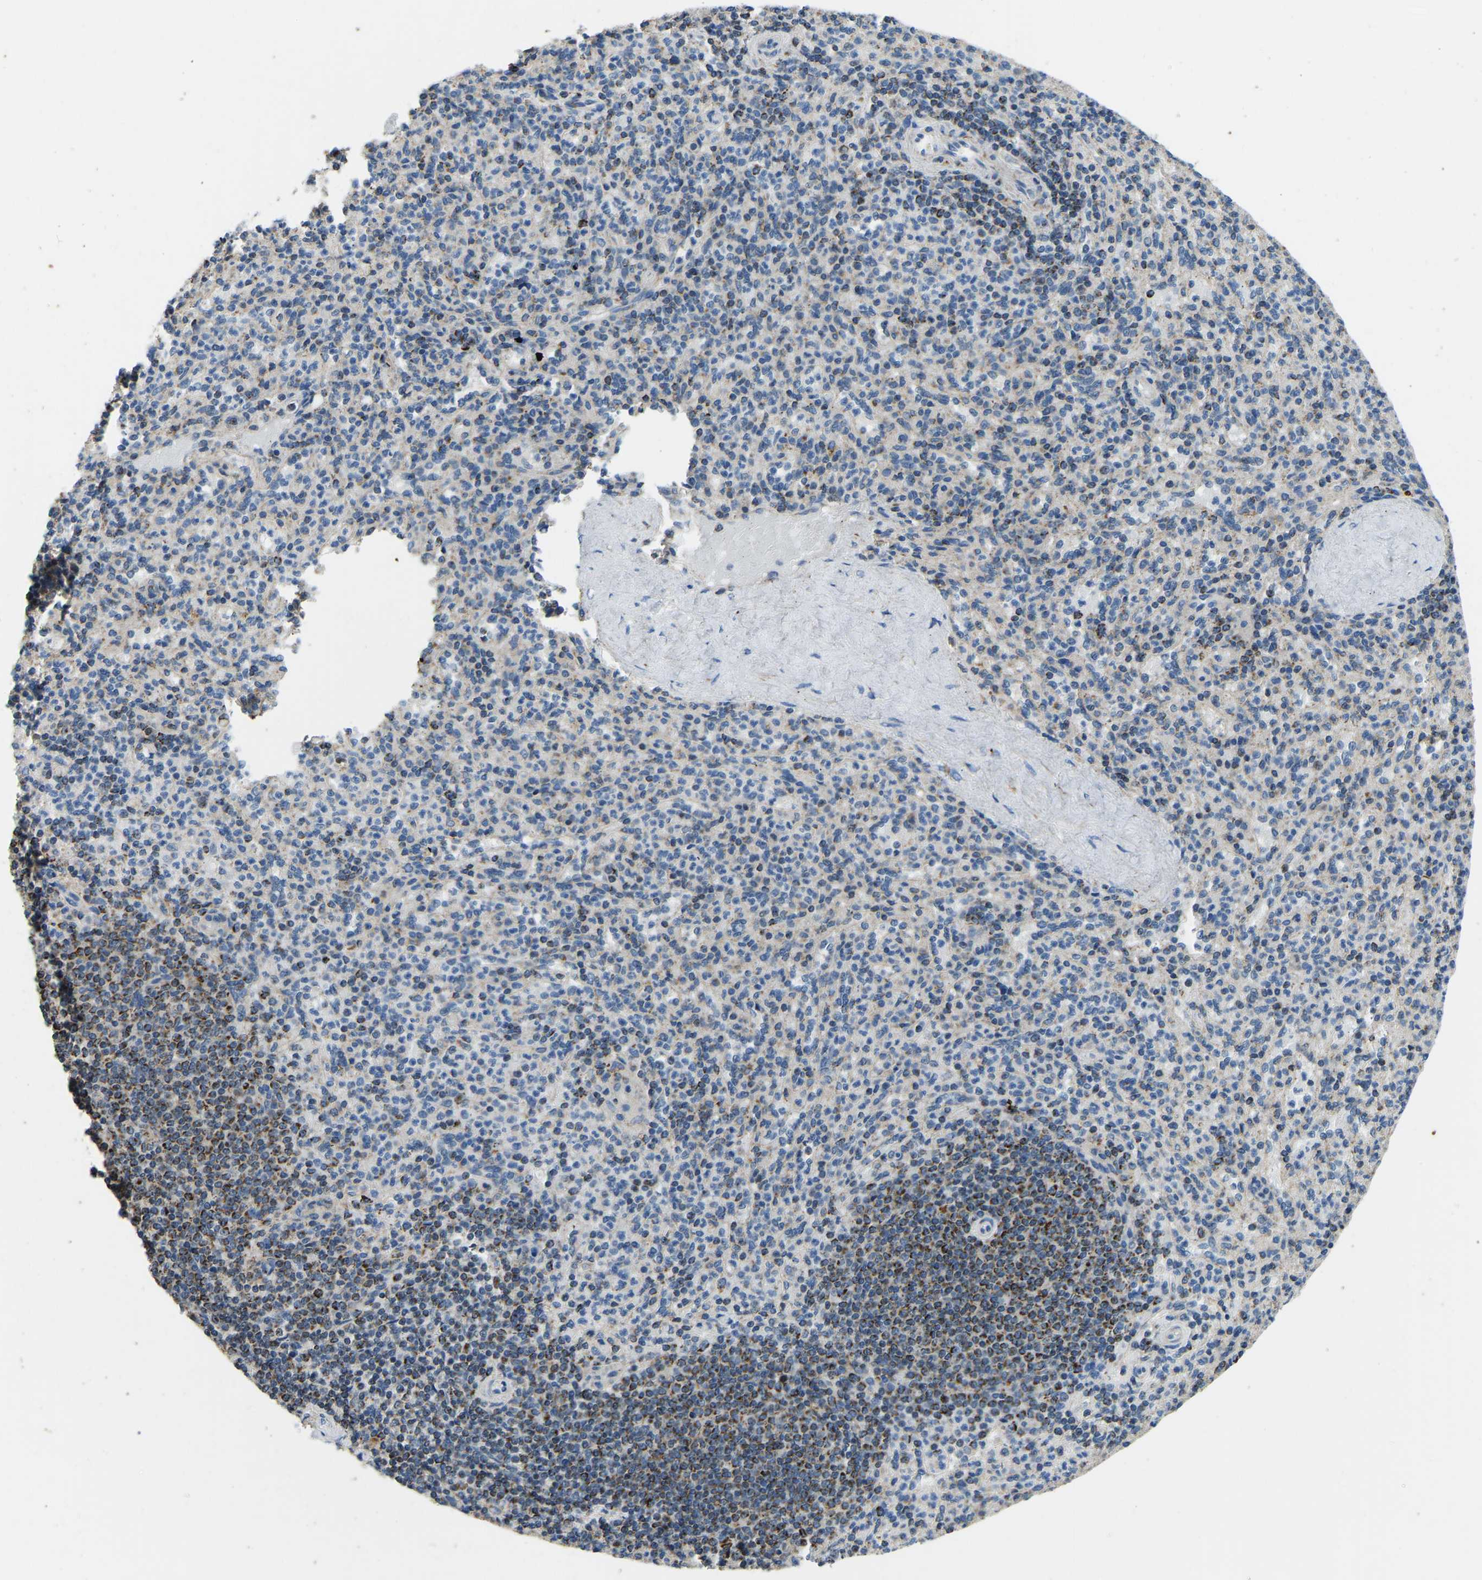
{"staining": {"intensity": "weak", "quantity": "25%-75%", "location": "cytoplasmic/membranous"}, "tissue": "spleen", "cell_type": "Cells in red pulp", "image_type": "normal", "snomed": [{"axis": "morphology", "description": "Normal tissue, NOS"}, {"axis": "topography", "description": "Spleen"}], "caption": "Immunohistochemical staining of benign spleen reveals 25%-75% levels of weak cytoplasmic/membranous protein expression in about 25%-75% of cells in red pulp.", "gene": "ZNF200", "patient": {"sex": "male", "age": 36}}